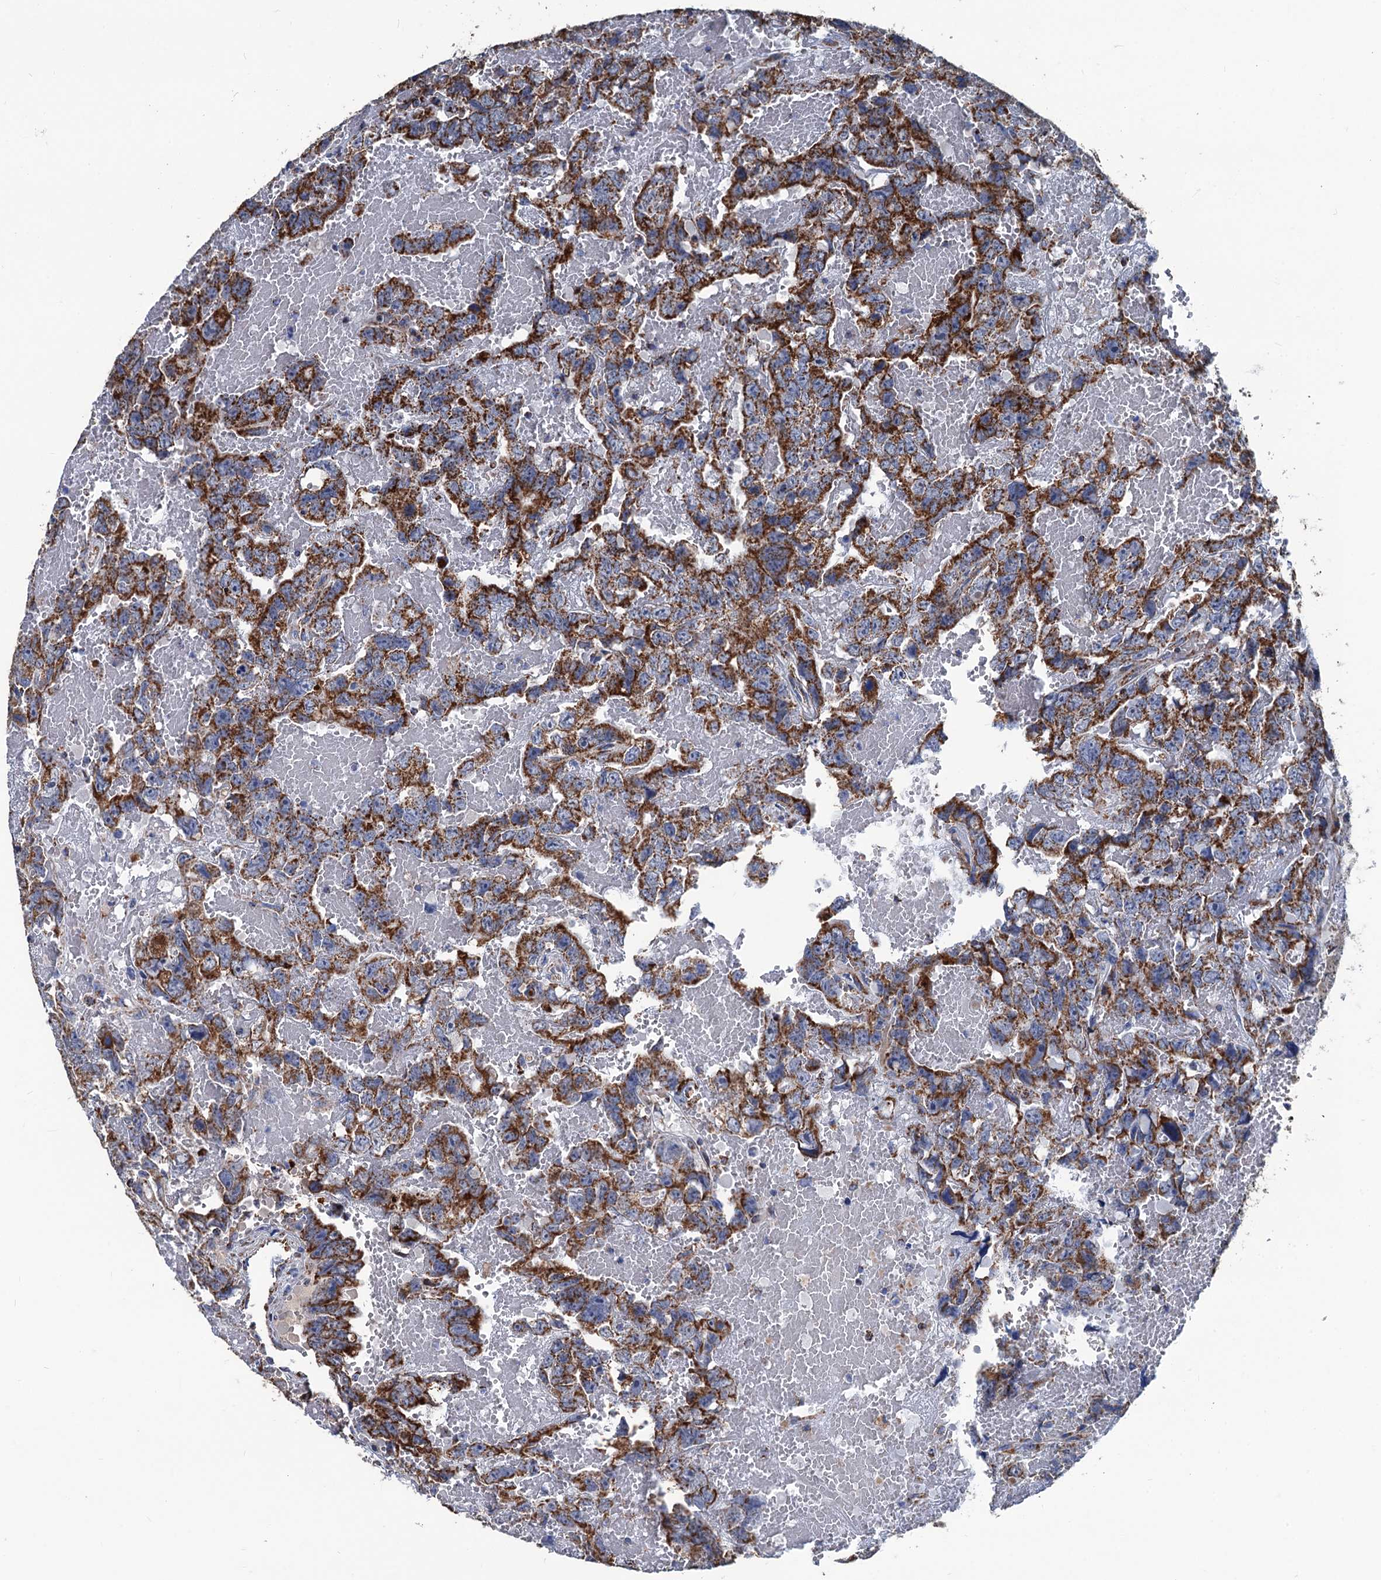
{"staining": {"intensity": "moderate", "quantity": ">75%", "location": "cytoplasmic/membranous"}, "tissue": "testis cancer", "cell_type": "Tumor cells", "image_type": "cancer", "snomed": [{"axis": "morphology", "description": "Carcinoma, Embryonal, NOS"}, {"axis": "topography", "description": "Testis"}], "caption": "High-magnification brightfield microscopy of testis cancer stained with DAB (3,3'-diaminobenzidine) (brown) and counterstained with hematoxylin (blue). tumor cells exhibit moderate cytoplasmic/membranous positivity is identified in about>75% of cells.", "gene": "IVD", "patient": {"sex": "male", "age": 45}}